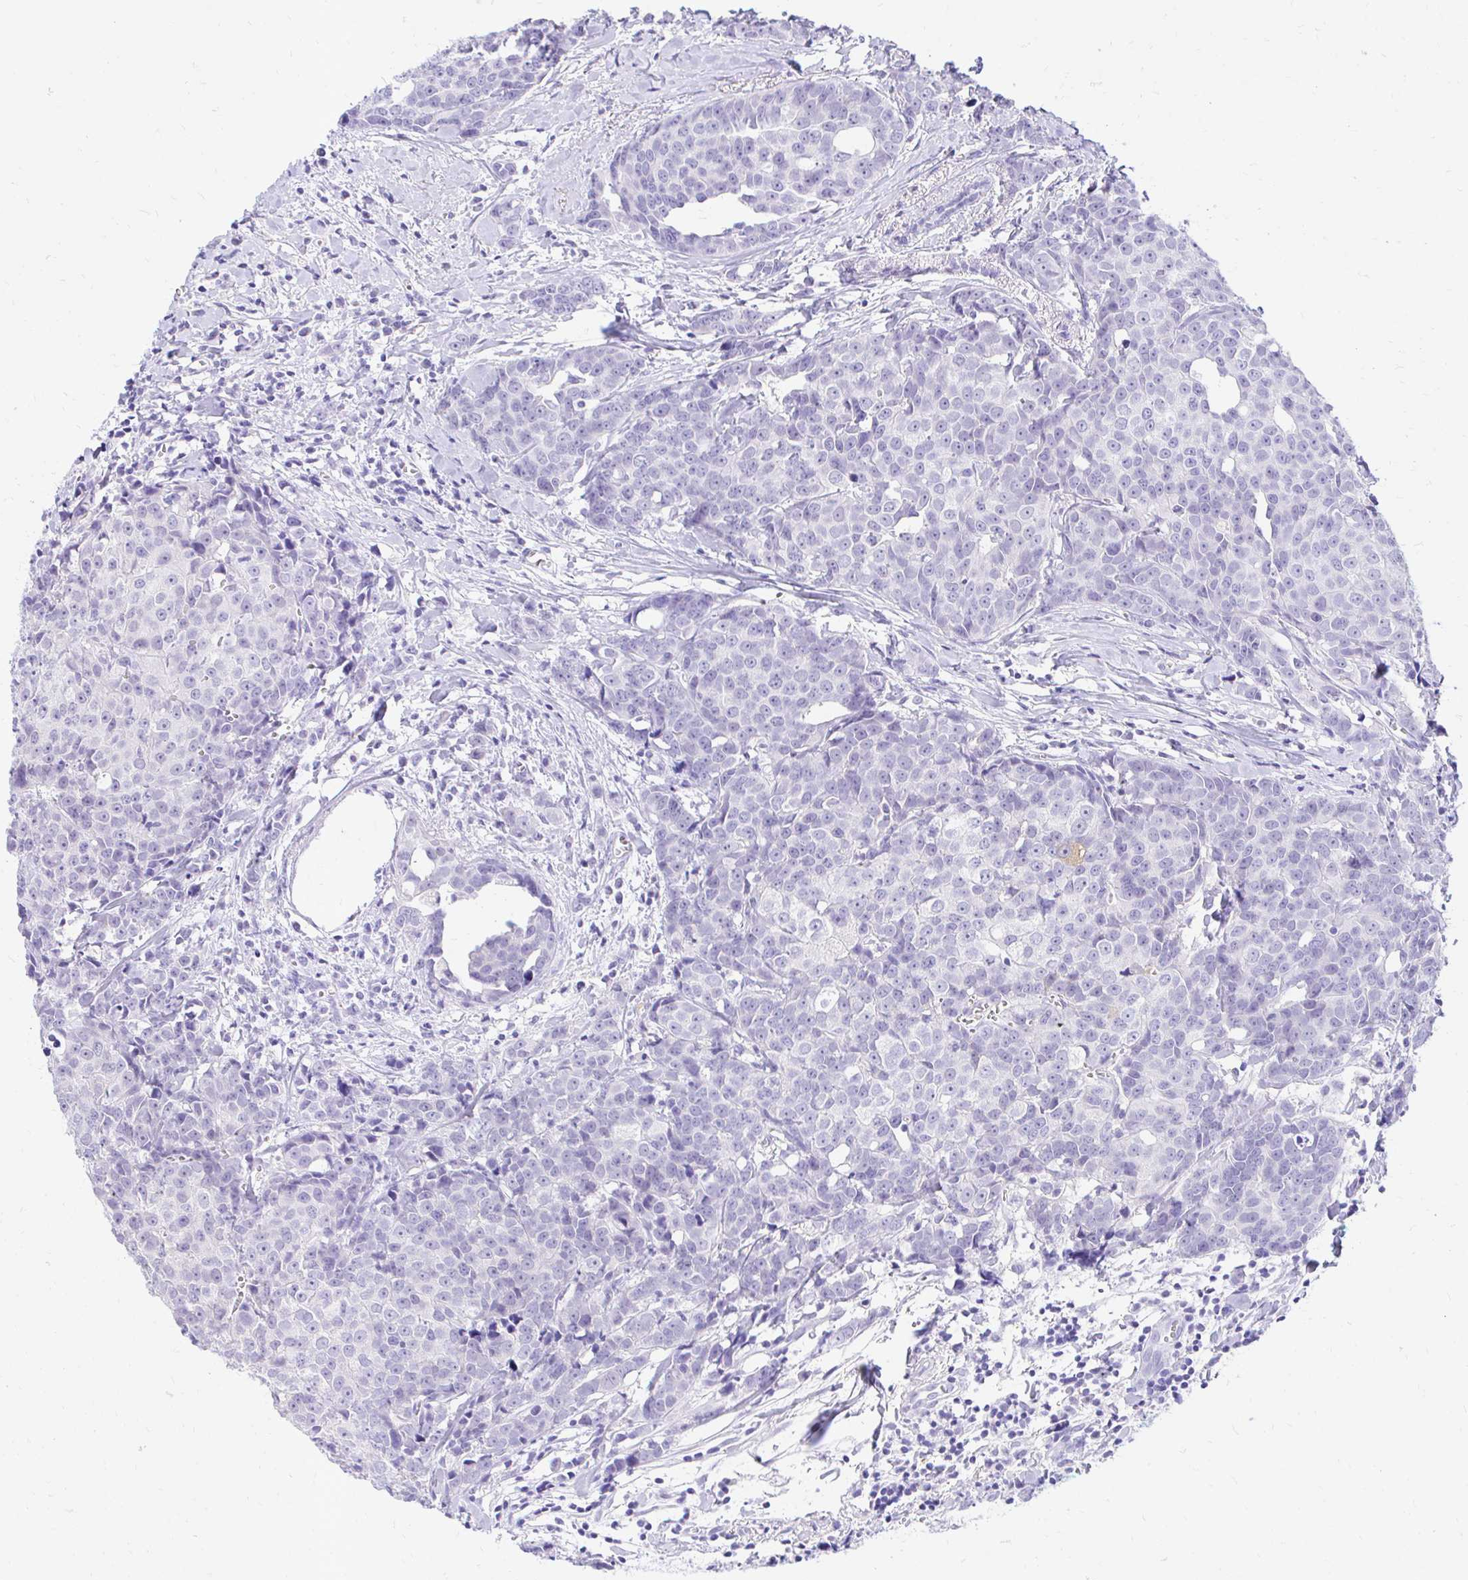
{"staining": {"intensity": "negative", "quantity": "none", "location": "none"}, "tissue": "breast cancer", "cell_type": "Tumor cells", "image_type": "cancer", "snomed": [{"axis": "morphology", "description": "Duct carcinoma"}, {"axis": "topography", "description": "Breast"}], "caption": "There is no significant positivity in tumor cells of breast infiltrating ductal carcinoma.", "gene": "FATE1", "patient": {"sex": "female", "age": 80}}